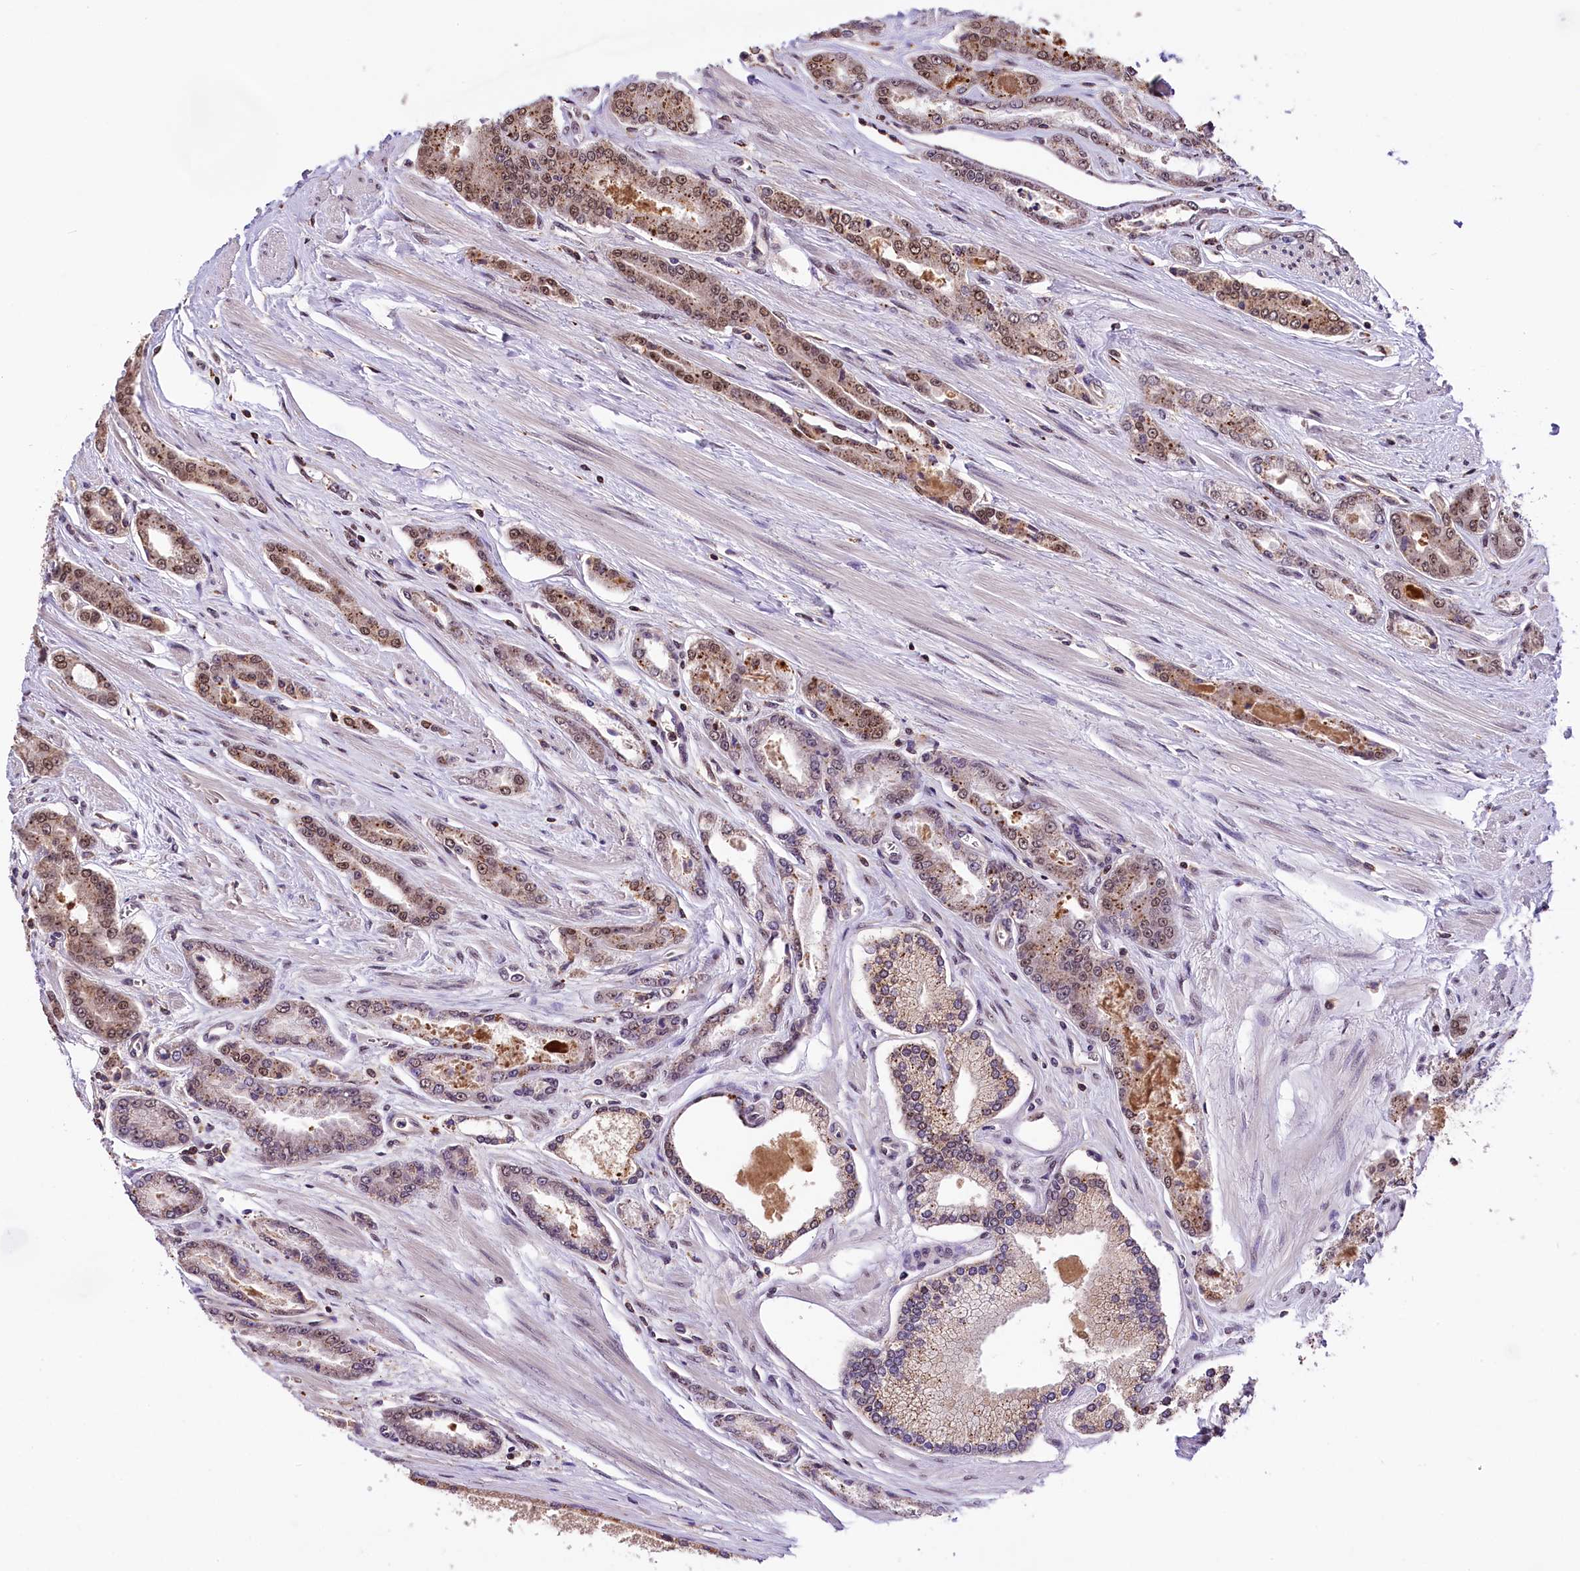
{"staining": {"intensity": "moderate", "quantity": "<25%", "location": "cytoplasmic/membranous"}, "tissue": "prostate cancer", "cell_type": "Tumor cells", "image_type": "cancer", "snomed": [{"axis": "morphology", "description": "Adenocarcinoma, High grade"}, {"axis": "topography", "description": "Prostate"}], "caption": "A photomicrograph showing moderate cytoplasmic/membranous expression in approximately <25% of tumor cells in prostate cancer (adenocarcinoma (high-grade)), as visualized by brown immunohistochemical staining.", "gene": "MRPL54", "patient": {"sex": "male", "age": 74}}